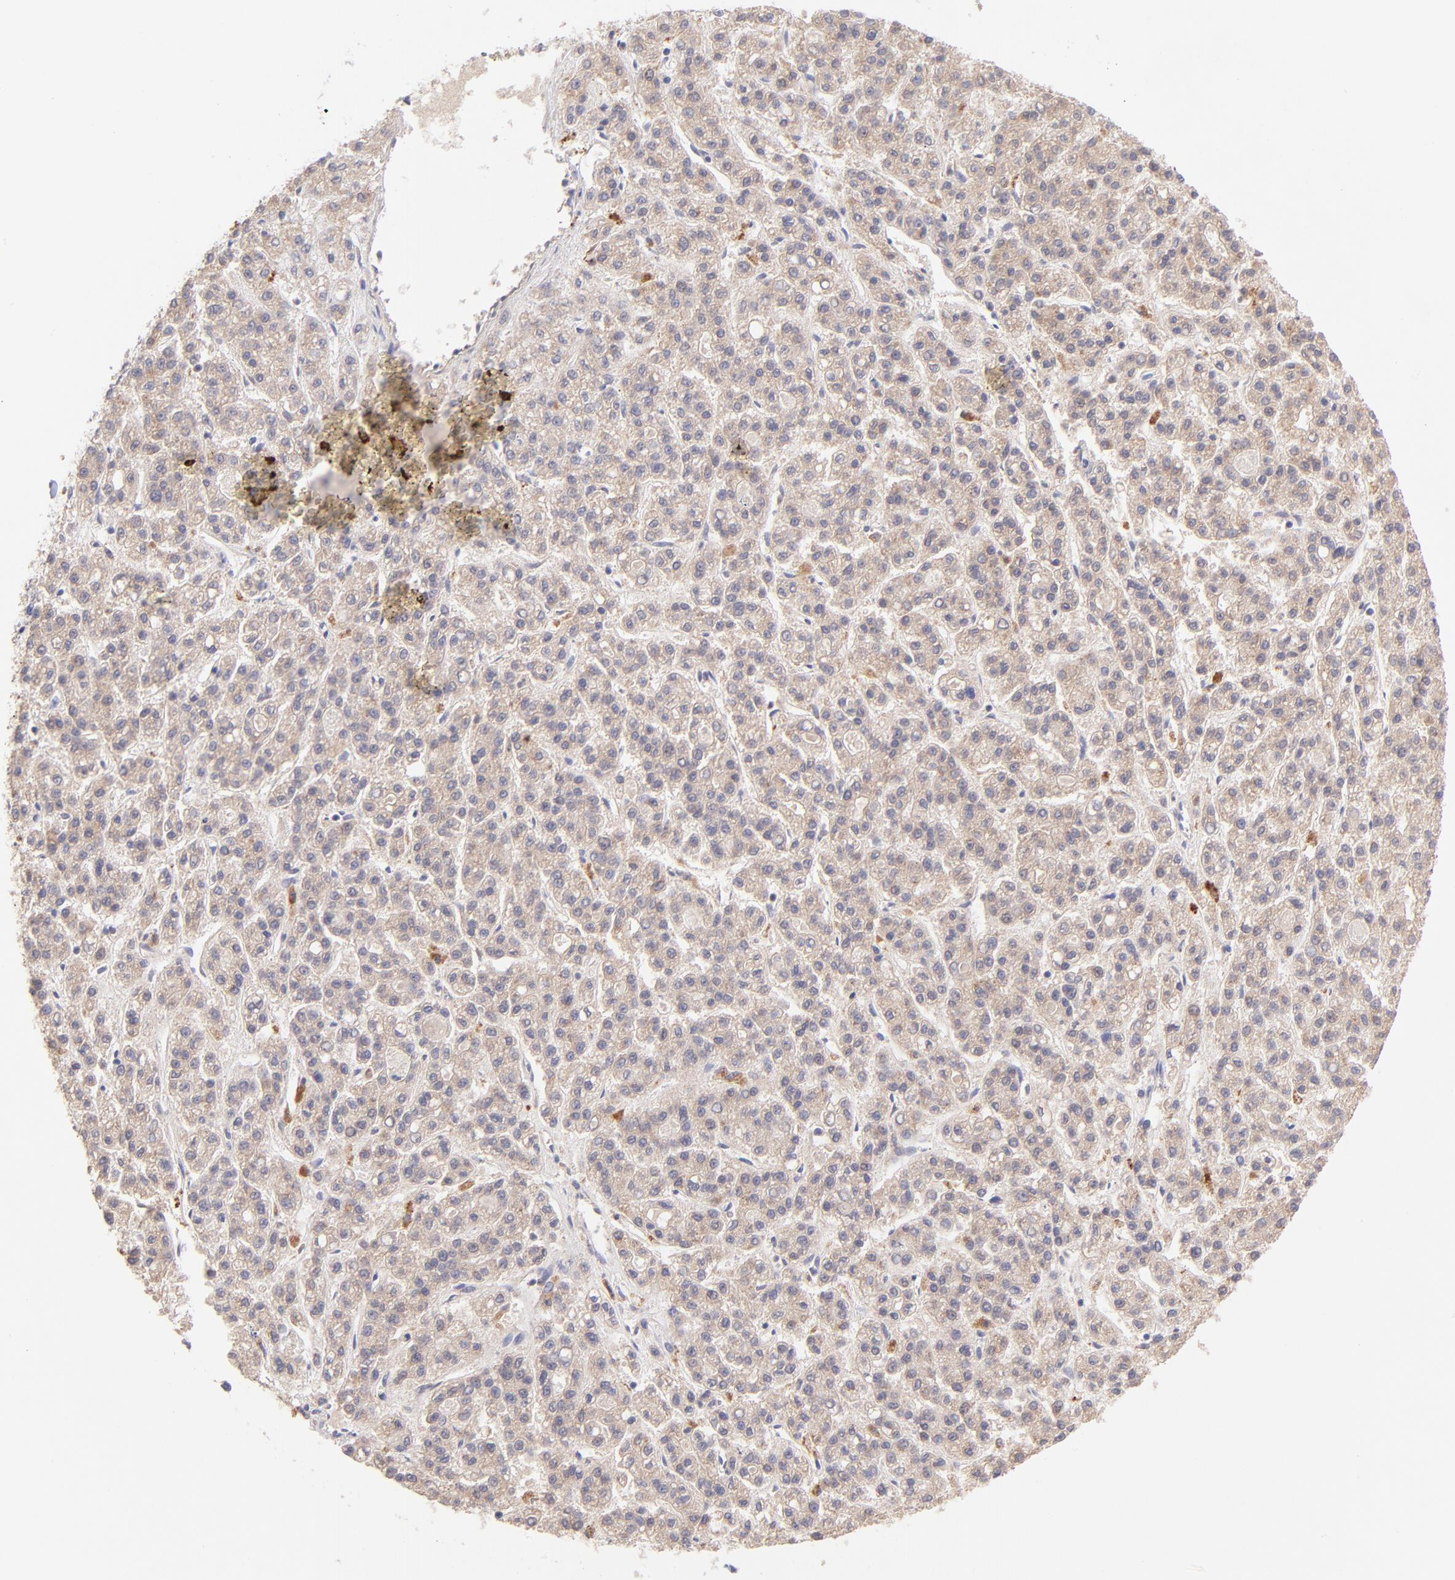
{"staining": {"intensity": "moderate", "quantity": ">75%", "location": "cytoplasmic/membranous"}, "tissue": "liver cancer", "cell_type": "Tumor cells", "image_type": "cancer", "snomed": [{"axis": "morphology", "description": "Carcinoma, Hepatocellular, NOS"}, {"axis": "topography", "description": "Liver"}], "caption": "This micrograph demonstrates liver cancer stained with immunohistochemistry to label a protein in brown. The cytoplasmic/membranous of tumor cells show moderate positivity for the protein. Nuclei are counter-stained blue.", "gene": "RPL11", "patient": {"sex": "male", "age": 70}}